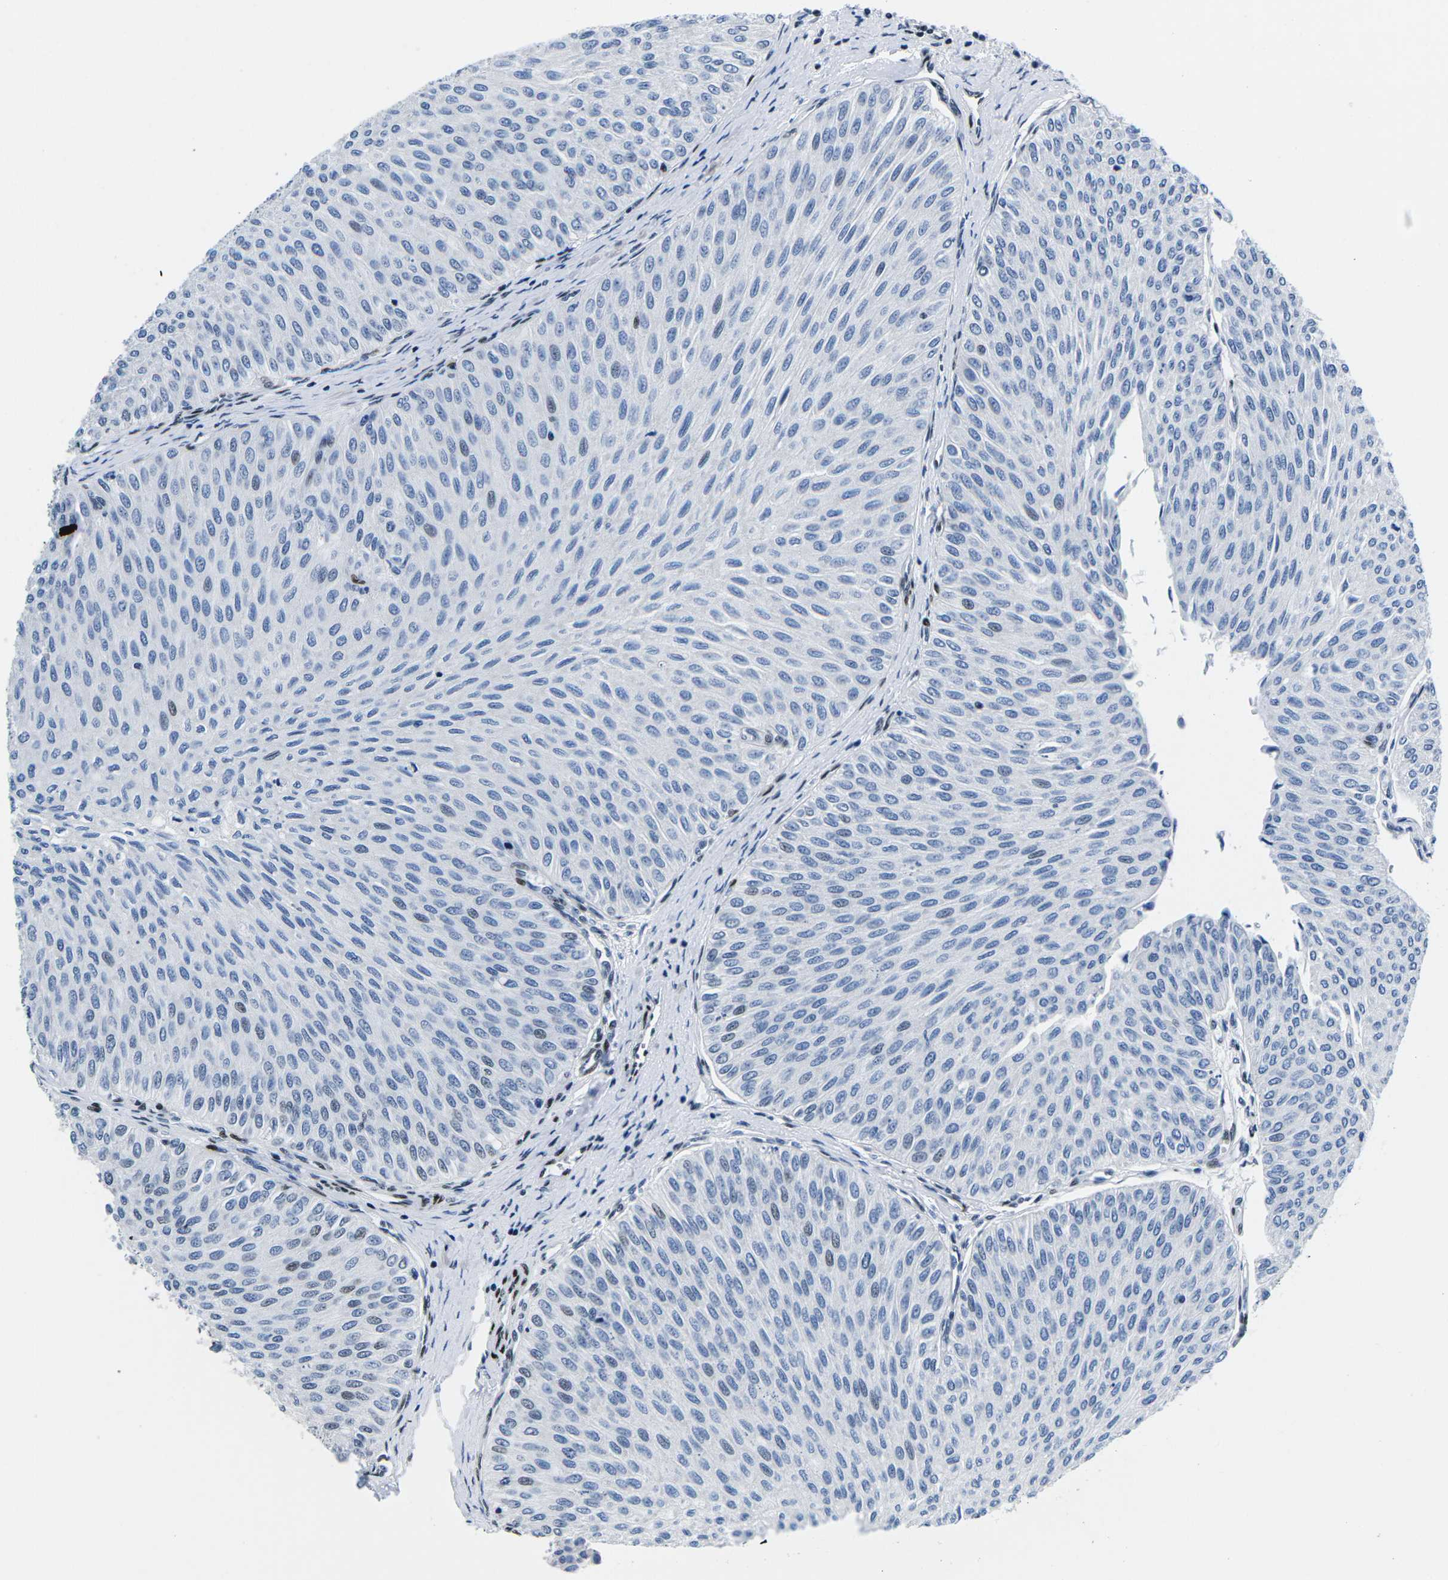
{"staining": {"intensity": "weak", "quantity": "<25%", "location": "nuclear"}, "tissue": "urothelial cancer", "cell_type": "Tumor cells", "image_type": "cancer", "snomed": [{"axis": "morphology", "description": "Urothelial carcinoma, Low grade"}, {"axis": "topography", "description": "Urinary bladder"}], "caption": "This is a histopathology image of IHC staining of urothelial cancer, which shows no positivity in tumor cells. (DAB immunohistochemistry (IHC) visualized using brightfield microscopy, high magnification).", "gene": "ATF1", "patient": {"sex": "male", "age": 78}}